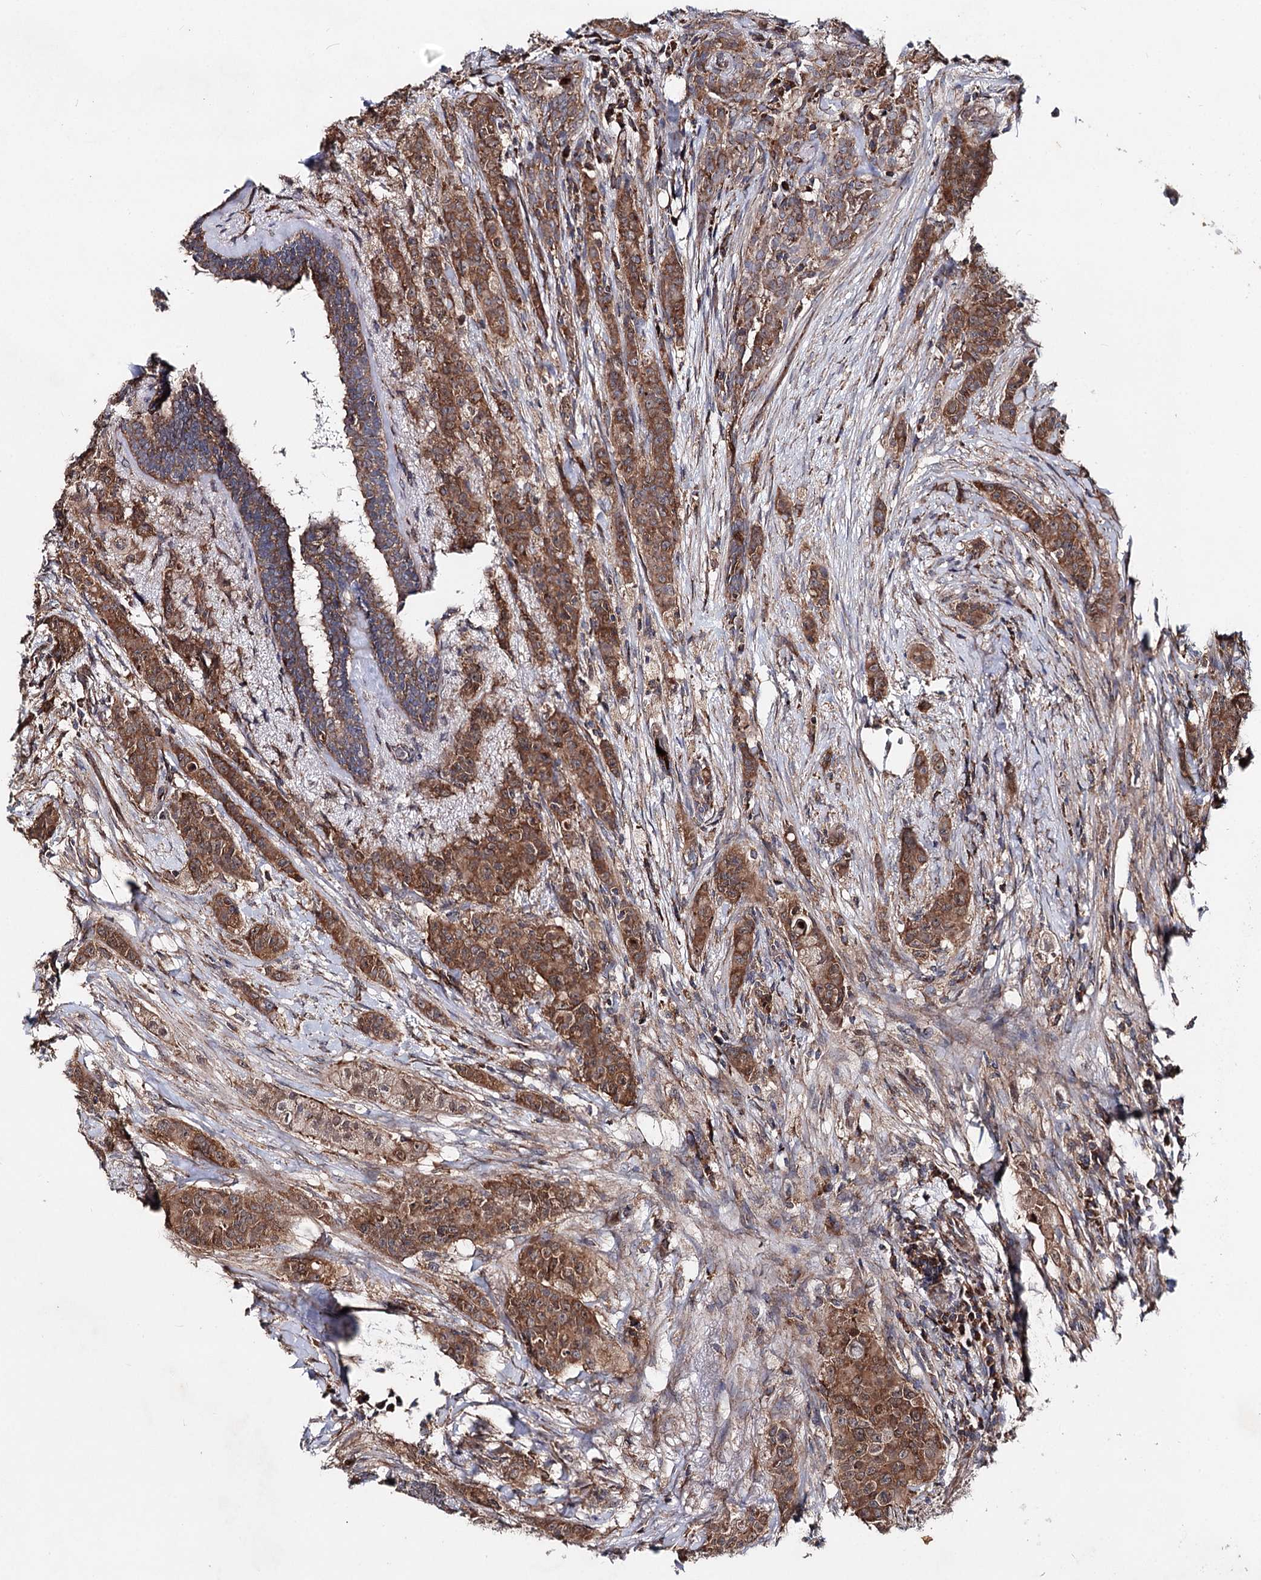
{"staining": {"intensity": "moderate", "quantity": ">75%", "location": "cytoplasmic/membranous"}, "tissue": "breast cancer", "cell_type": "Tumor cells", "image_type": "cancer", "snomed": [{"axis": "morphology", "description": "Duct carcinoma"}, {"axis": "topography", "description": "Breast"}], "caption": "Breast cancer was stained to show a protein in brown. There is medium levels of moderate cytoplasmic/membranous expression in approximately >75% of tumor cells. (brown staining indicates protein expression, while blue staining denotes nuclei).", "gene": "MINDY3", "patient": {"sex": "female", "age": 40}}